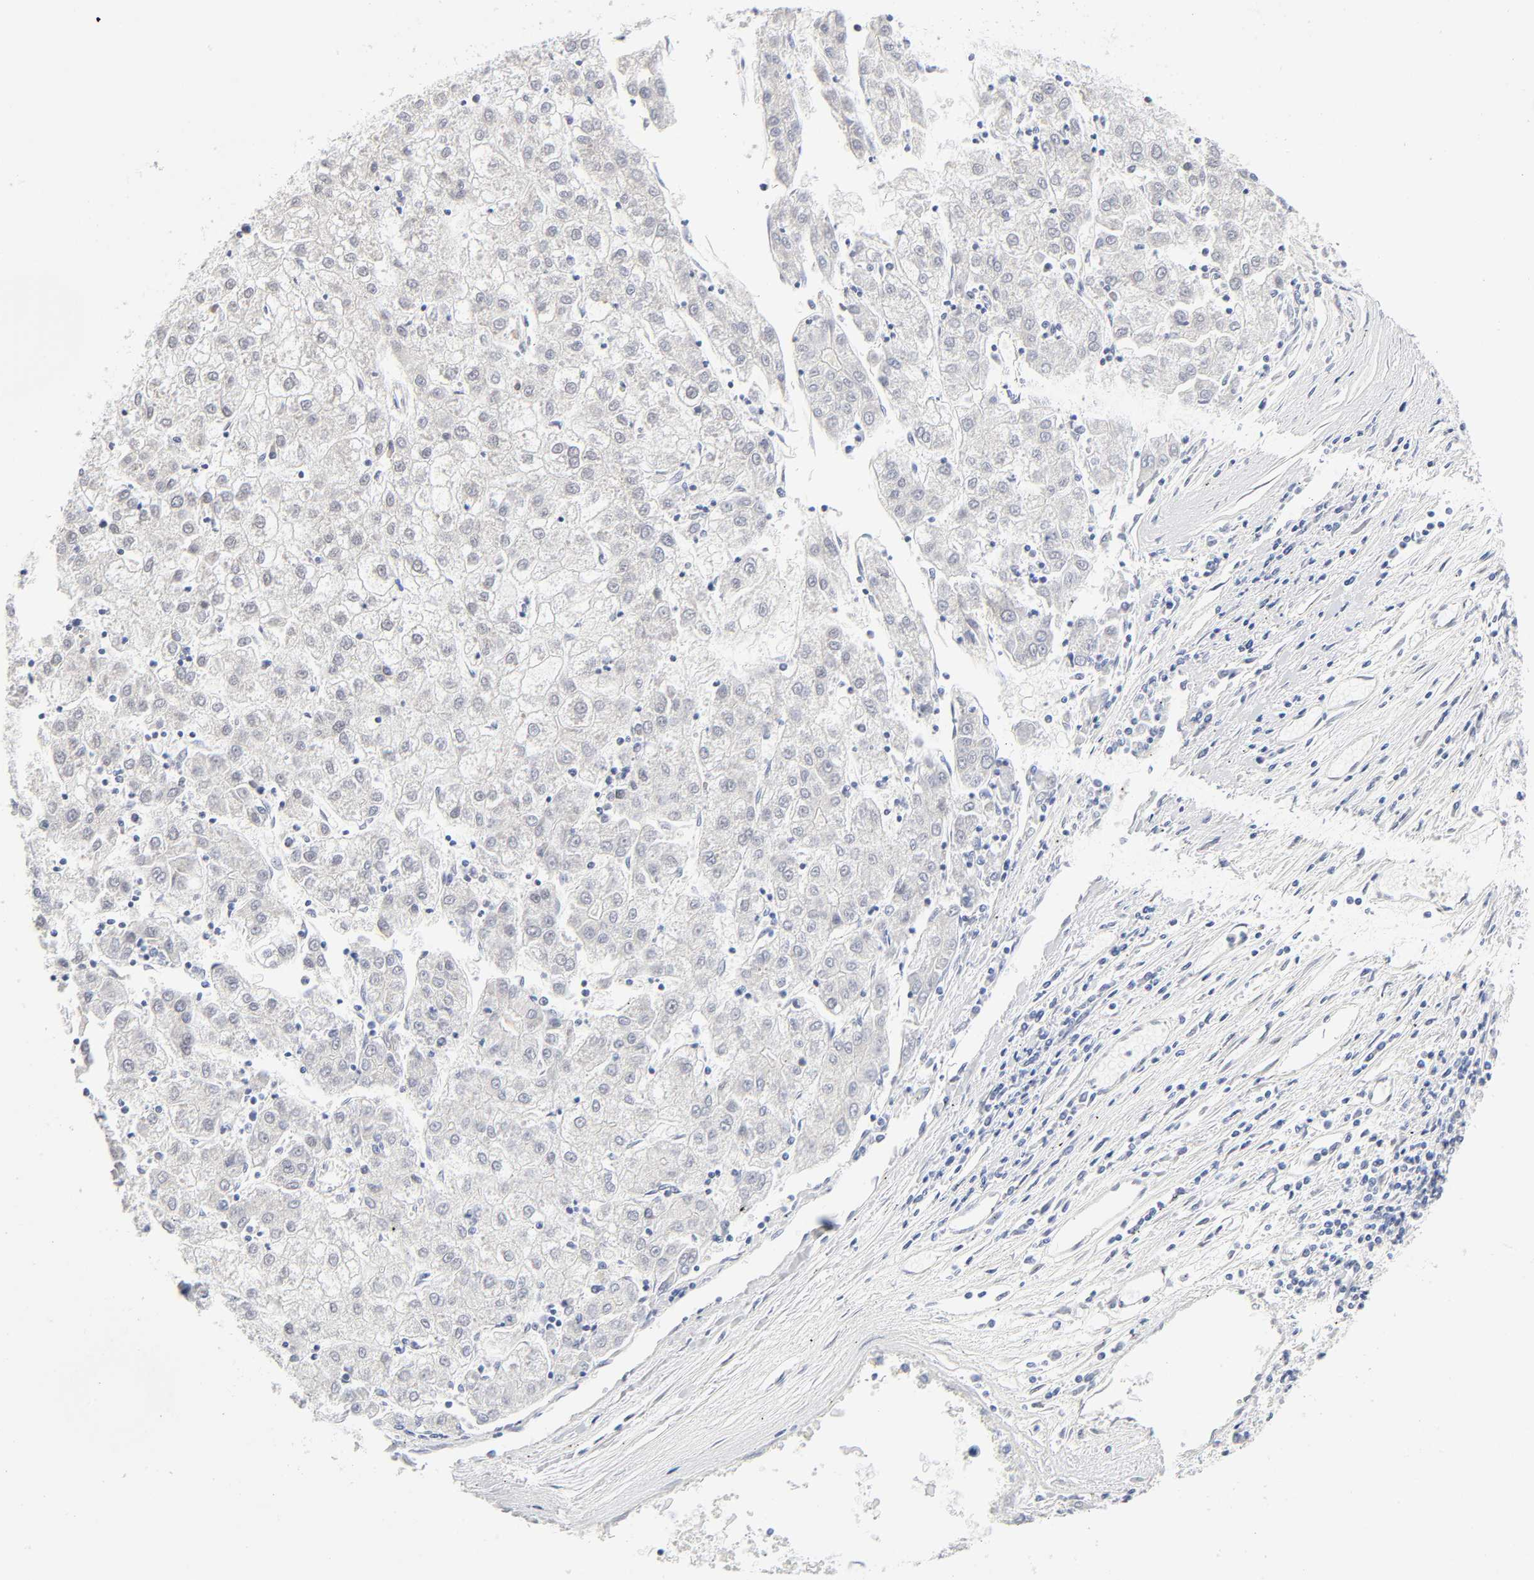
{"staining": {"intensity": "negative", "quantity": "none", "location": "none"}, "tissue": "liver cancer", "cell_type": "Tumor cells", "image_type": "cancer", "snomed": [{"axis": "morphology", "description": "Carcinoma, Hepatocellular, NOS"}, {"axis": "topography", "description": "Liver"}], "caption": "The immunohistochemistry (IHC) image has no significant expression in tumor cells of hepatocellular carcinoma (liver) tissue. (Stains: DAB (3,3'-diaminobenzidine) immunohistochemistry (IHC) with hematoxylin counter stain, Microscopy: brightfield microscopy at high magnification).", "gene": "NFIC", "patient": {"sex": "male", "age": 72}}